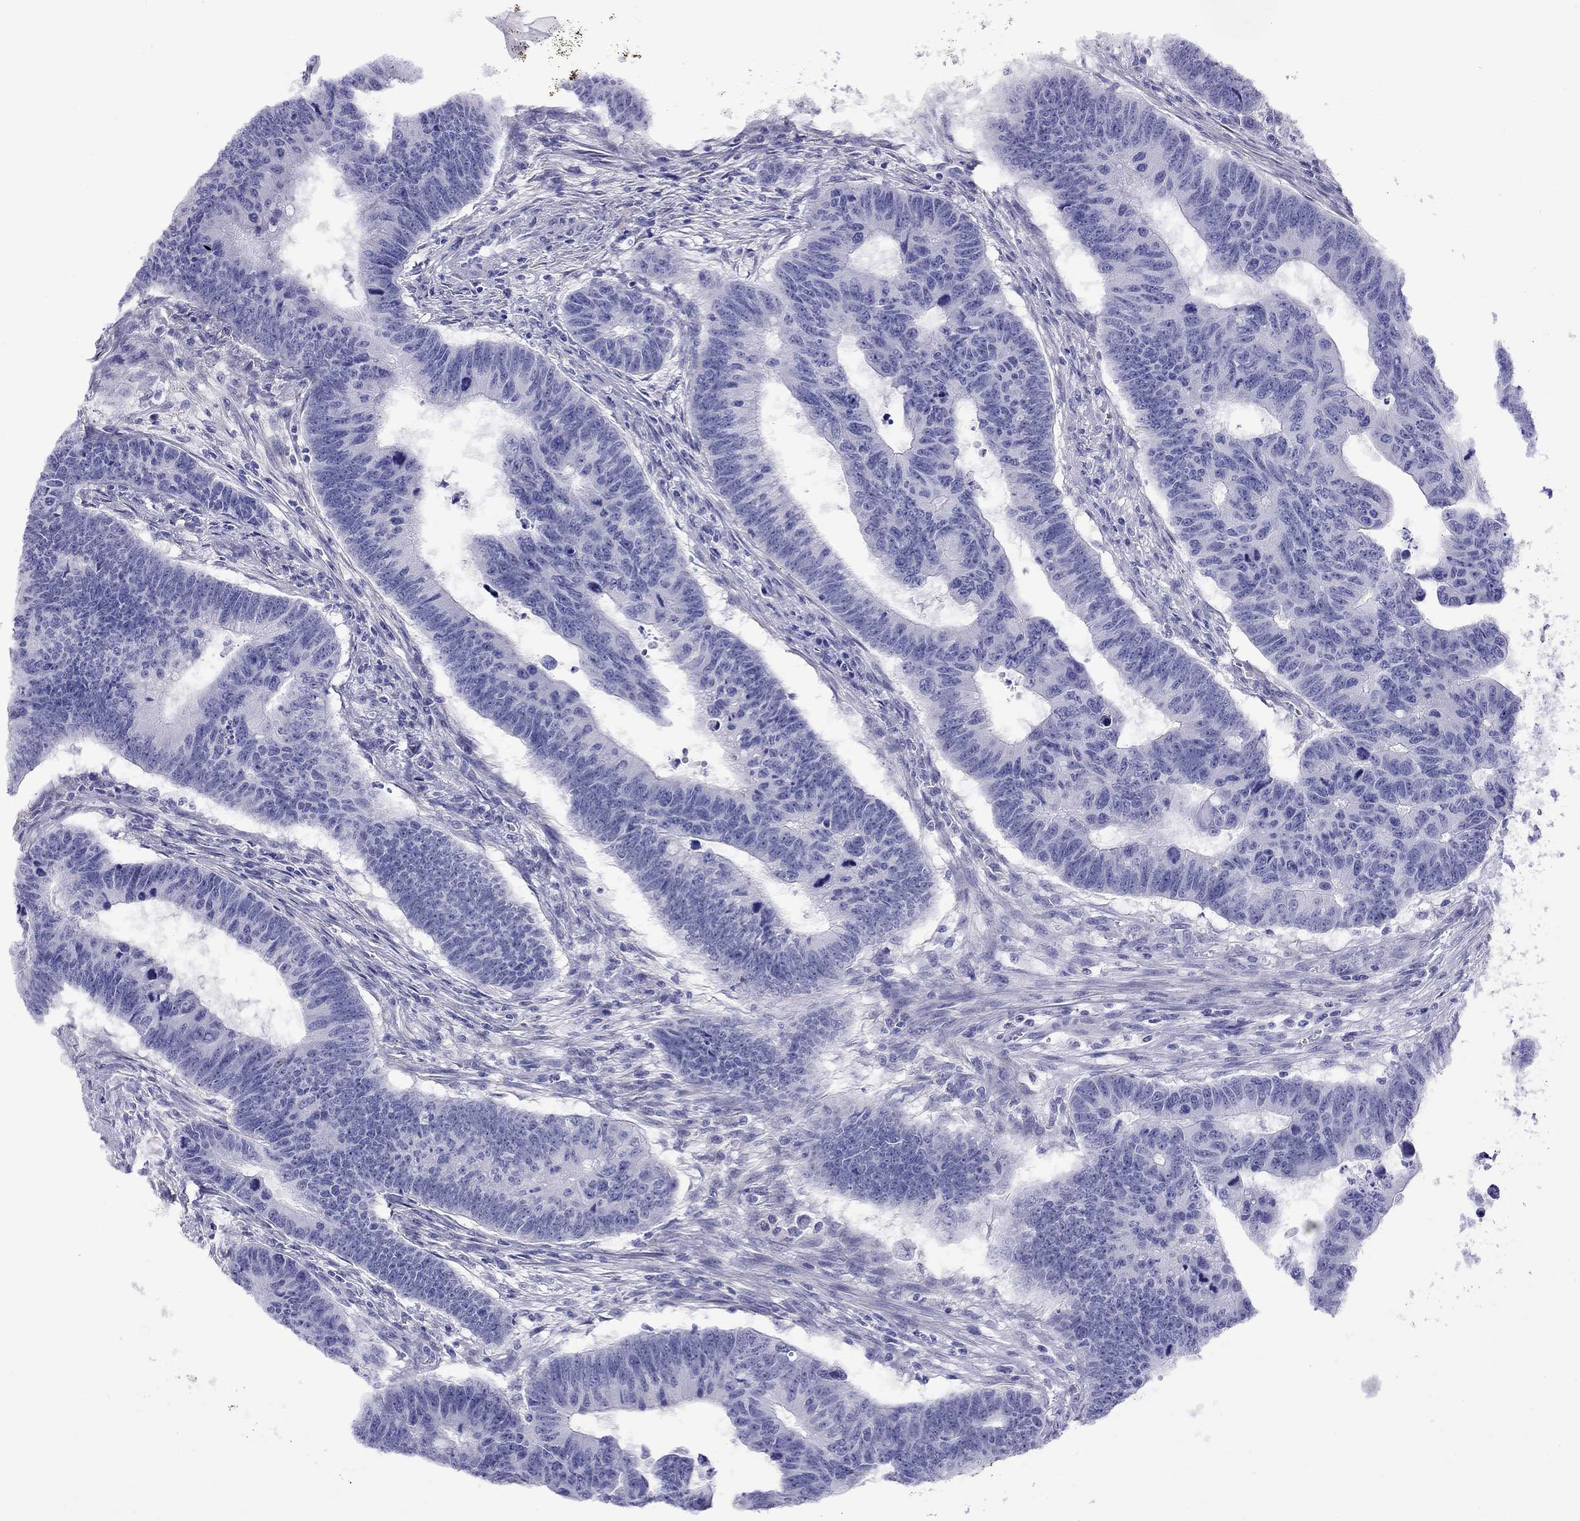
{"staining": {"intensity": "negative", "quantity": "none", "location": "none"}, "tissue": "colorectal cancer", "cell_type": "Tumor cells", "image_type": "cancer", "snomed": [{"axis": "morphology", "description": "Adenocarcinoma, NOS"}, {"axis": "topography", "description": "Appendix"}, {"axis": "topography", "description": "Colon"}, {"axis": "topography", "description": "Cecum"}, {"axis": "topography", "description": "Colon asc"}], "caption": "Adenocarcinoma (colorectal) was stained to show a protein in brown. There is no significant expression in tumor cells. (DAB (3,3'-diaminobenzidine) immunohistochemistry visualized using brightfield microscopy, high magnification).", "gene": "SLC30A8", "patient": {"sex": "female", "age": 85}}